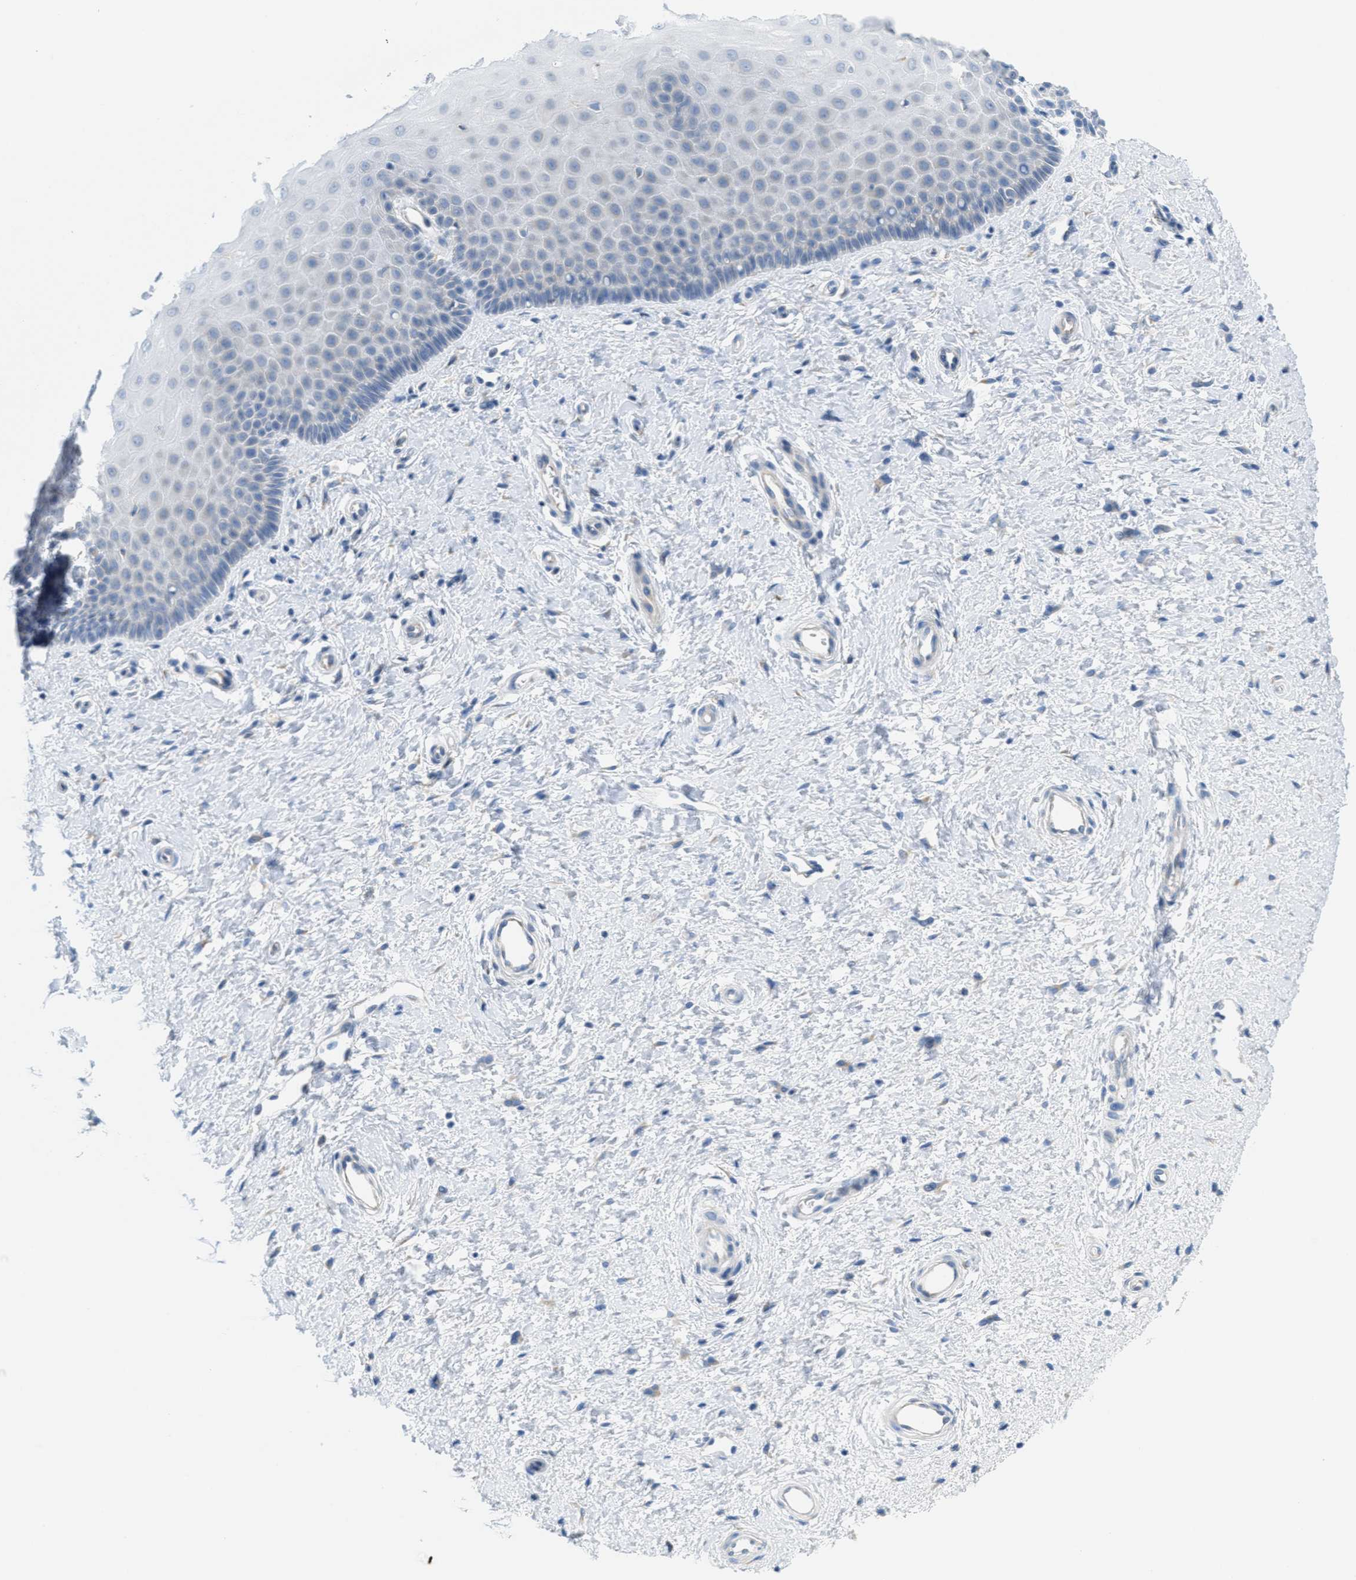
{"staining": {"intensity": "negative", "quantity": "none", "location": "none"}, "tissue": "cervix", "cell_type": "Glandular cells", "image_type": "normal", "snomed": [{"axis": "morphology", "description": "Normal tissue, NOS"}, {"axis": "topography", "description": "Cervix"}], "caption": "High magnification brightfield microscopy of normal cervix stained with DAB (3,3'-diaminobenzidine) (brown) and counterstained with hematoxylin (blue): glandular cells show no significant expression. Brightfield microscopy of immunohistochemistry stained with DAB (brown) and hematoxylin (blue), captured at high magnification.", "gene": "PTDSS1", "patient": {"sex": "female", "age": 55}}